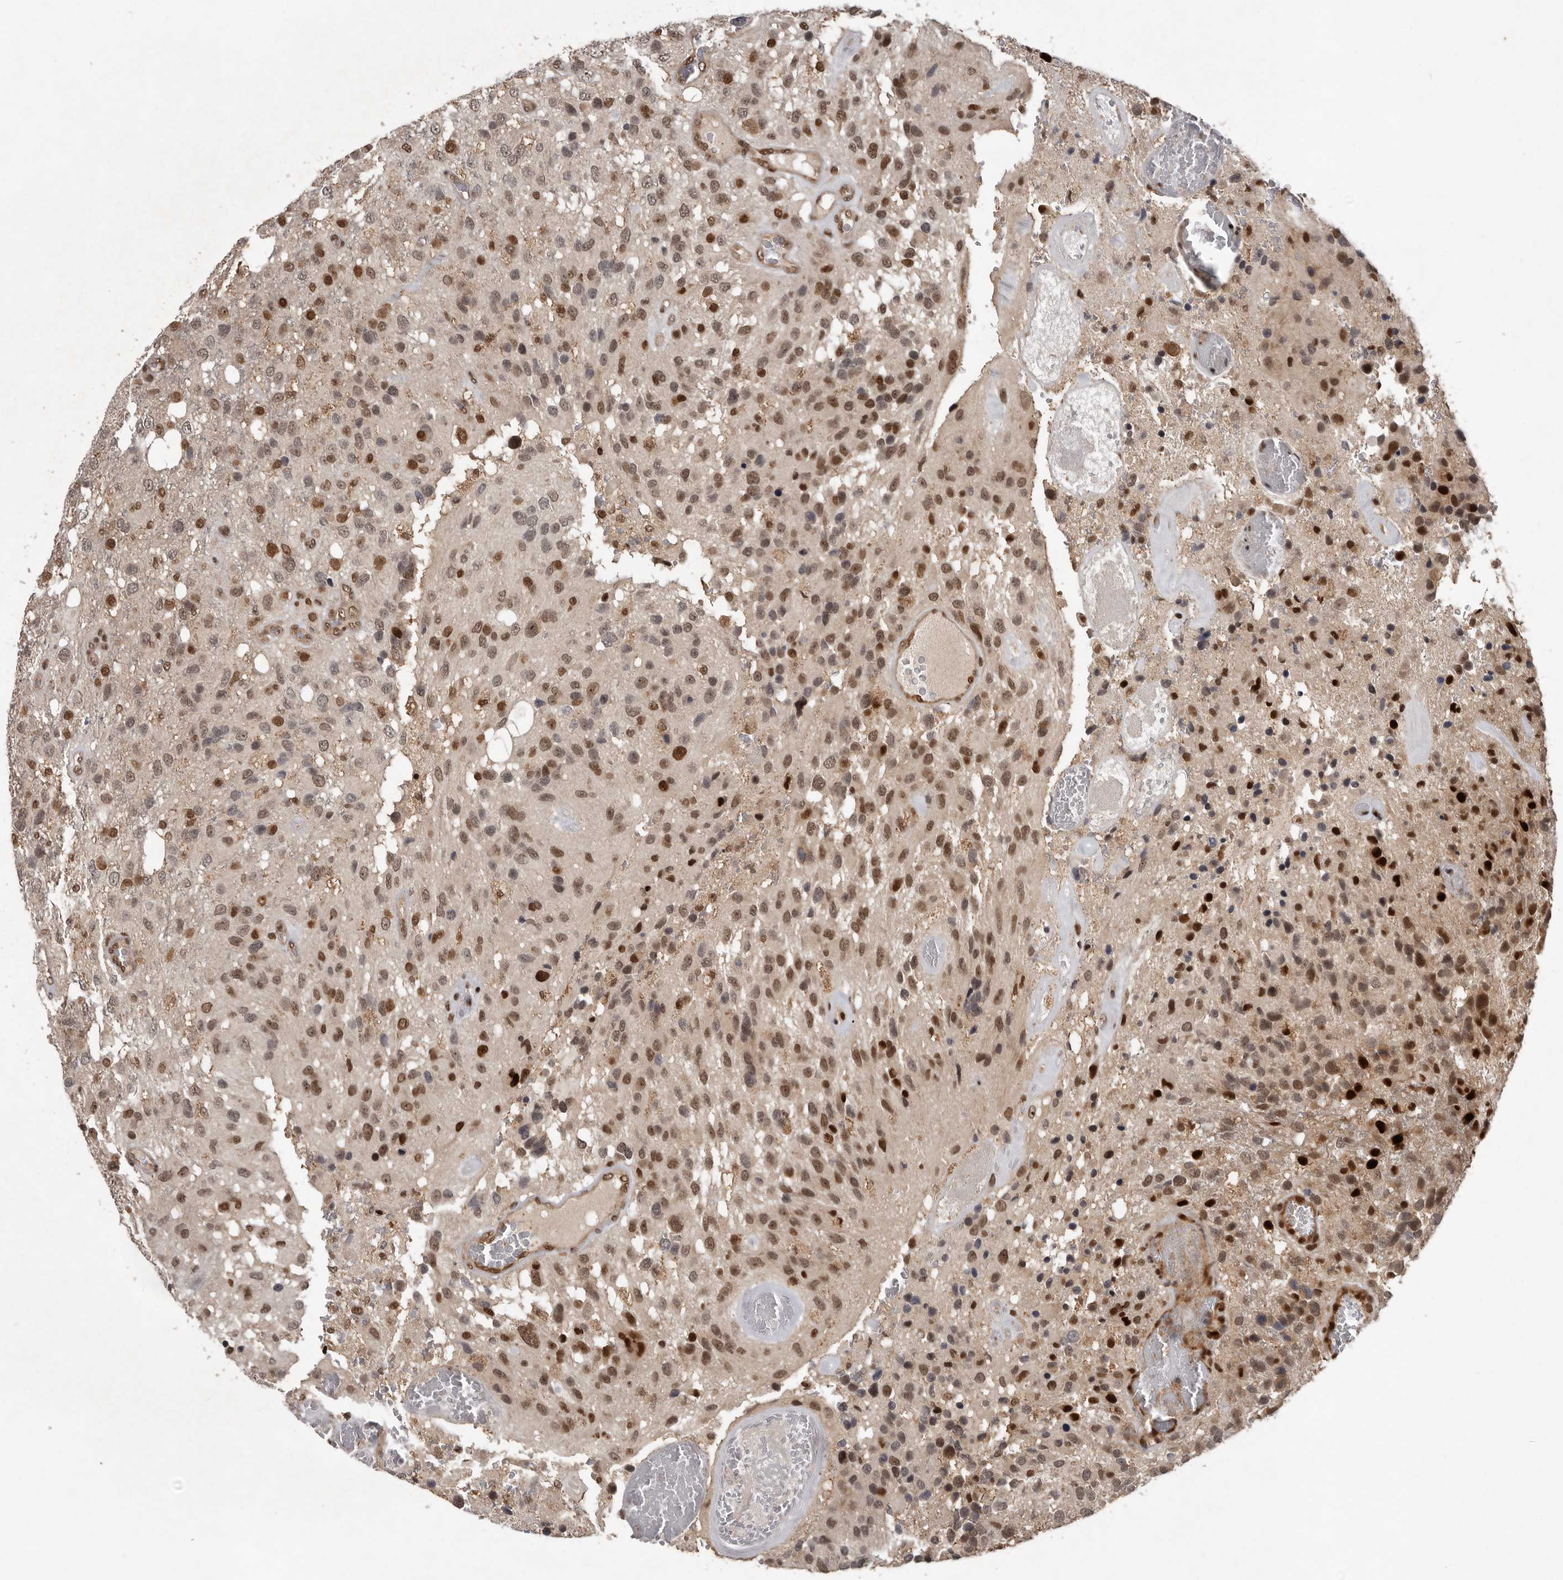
{"staining": {"intensity": "moderate", "quantity": "25%-75%", "location": "nuclear"}, "tissue": "glioma", "cell_type": "Tumor cells", "image_type": "cancer", "snomed": [{"axis": "morphology", "description": "Glioma, malignant, High grade"}, {"axis": "topography", "description": "Brain"}], "caption": "Glioma was stained to show a protein in brown. There is medium levels of moderate nuclear staining in about 25%-75% of tumor cells.", "gene": "CDC27", "patient": {"sex": "female", "age": 58}}